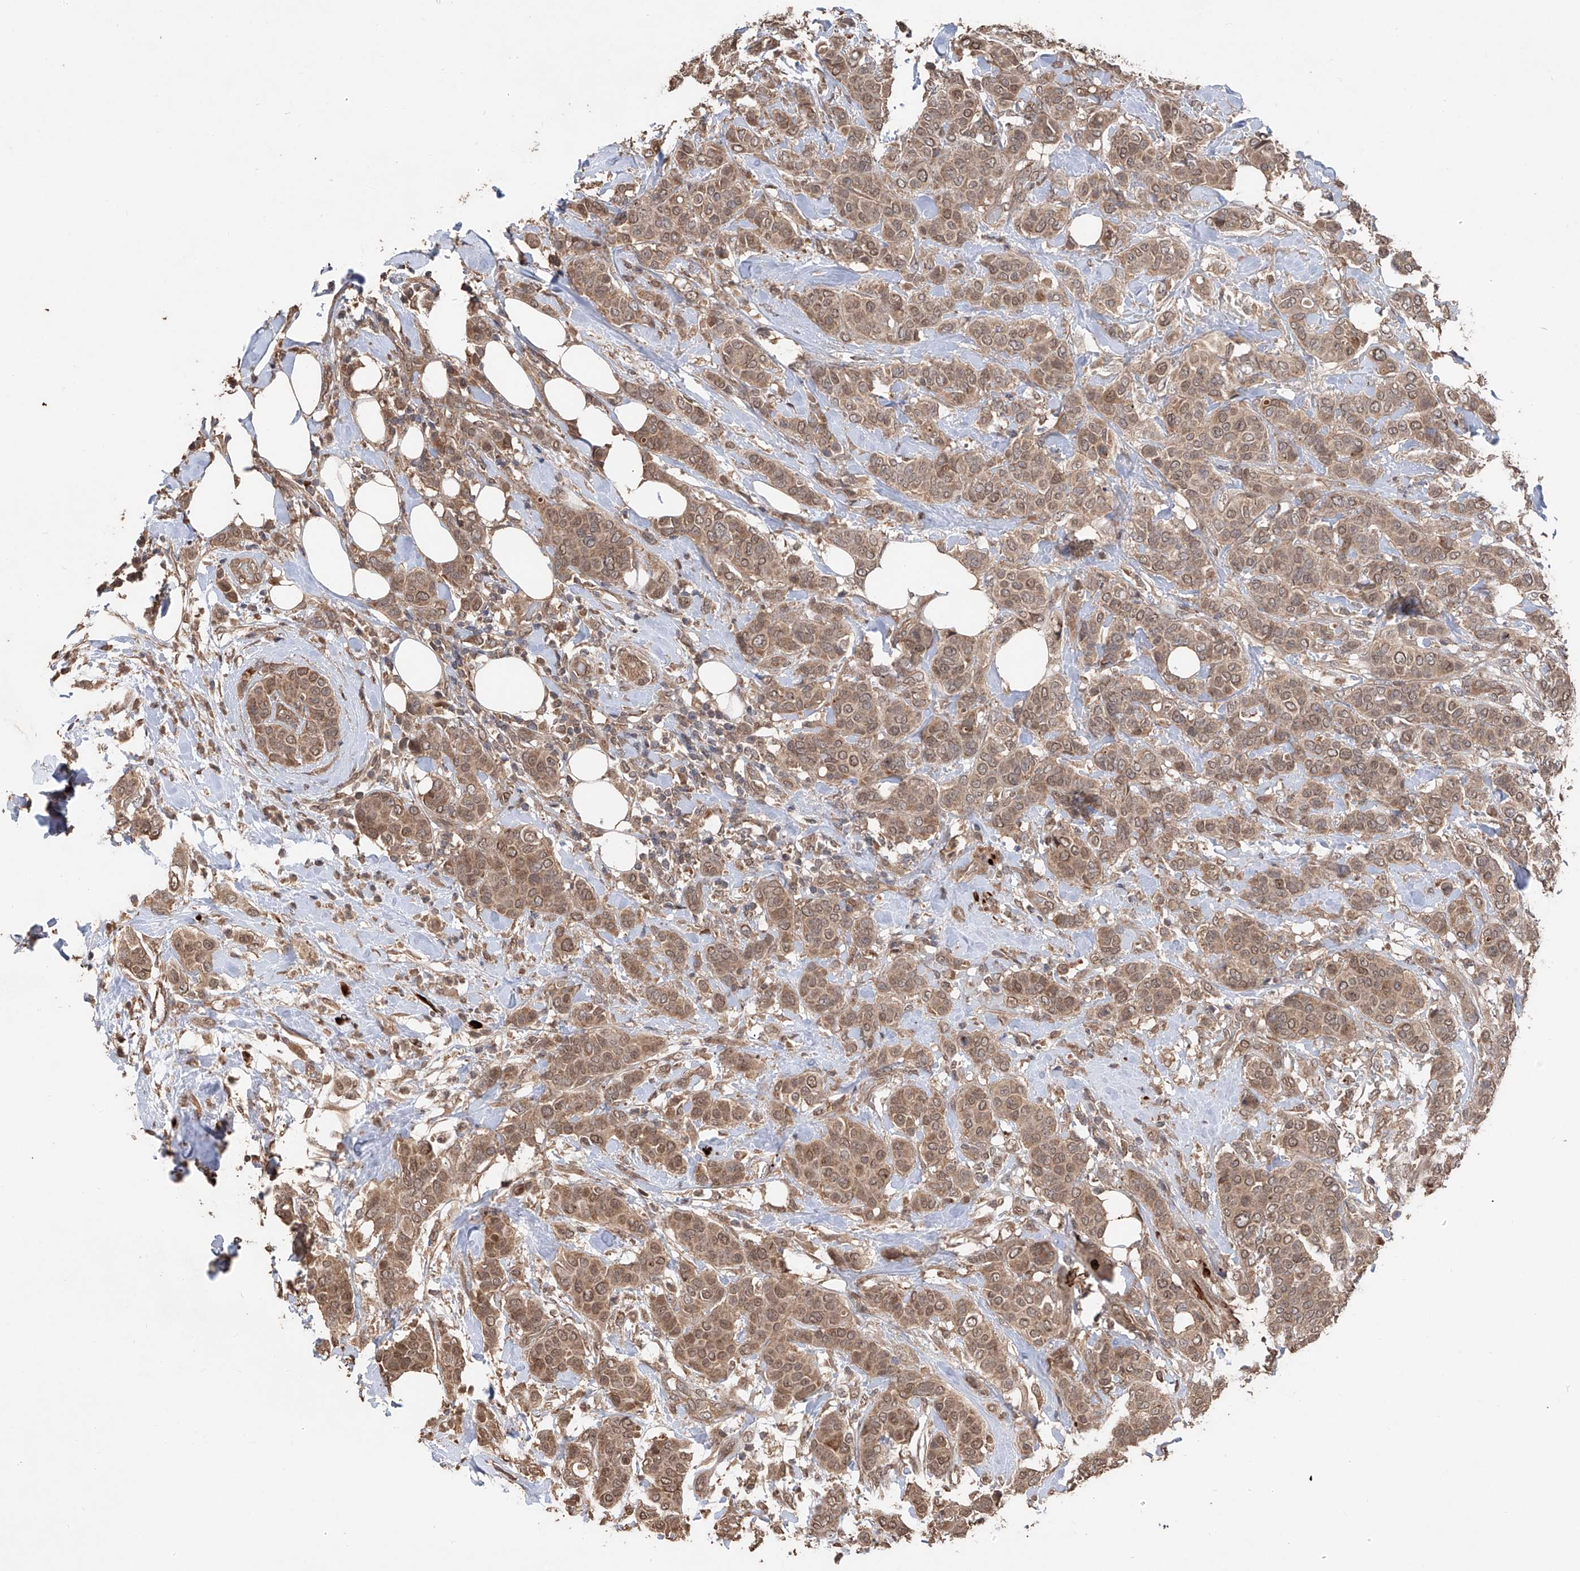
{"staining": {"intensity": "moderate", "quantity": ">75%", "location": "cytoplasmic/membranous,nuclear"}, "tissue": "breast cancer", "cell_type": "Tumor cells", "image_type": "cancer", "snomed": [{"axis": "morphology", "description": "Lobular carcinoma"}, {"axis": "topography", "description": "Breast"}], "caption": "A histopathology image of breast cancer (lobular carcinoma) stained for a protein exhibits moderate cytoplasmic/membranous and nuclear brown staining in tumor cells.", "gene": "FAM135A", "patient": {"sex": "female", "age": 51}}